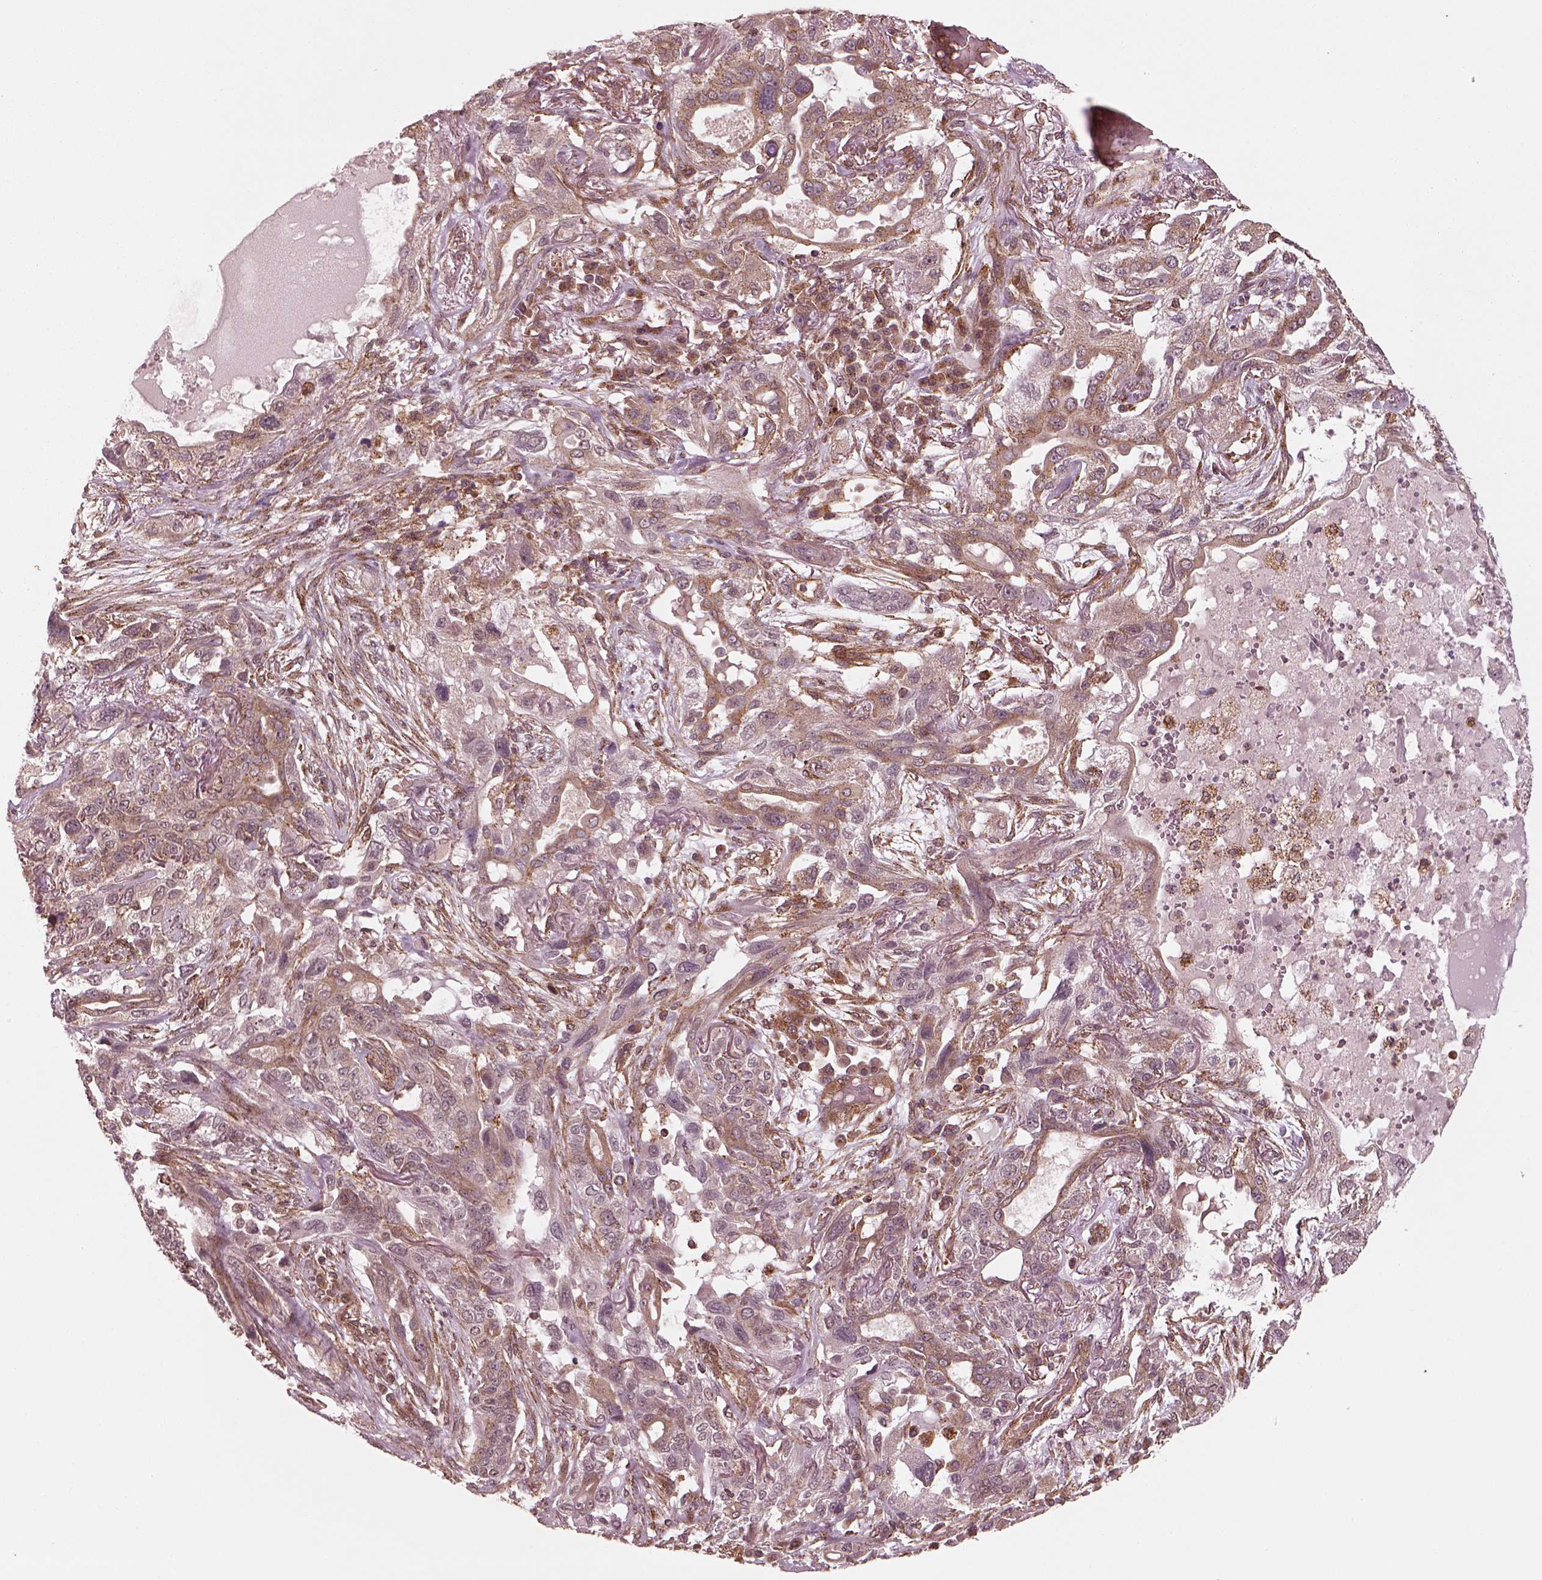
{"staining": {"intensity": "moderate", "quantity": "<25%", "location": "cytoplasmic/membranous"}, "tissue": "lung cancer", "cell_type": "Tumor cells", "image_type": "cancer", "snomed": [{"axis": "morphology", "description": "Squamous cell carcinoma, NOS"}, {"axis": "topography", "description": "Lung"}], "caption": "This is a photomicrograph of immunohistochemistry staining of lung squamous cell carcinoma, which shows moderate positivity in the cytoplasmic/membranous of tumor cells.", "gene": "WASHC2A", "patient": {"sex": "female", "age": 70}}